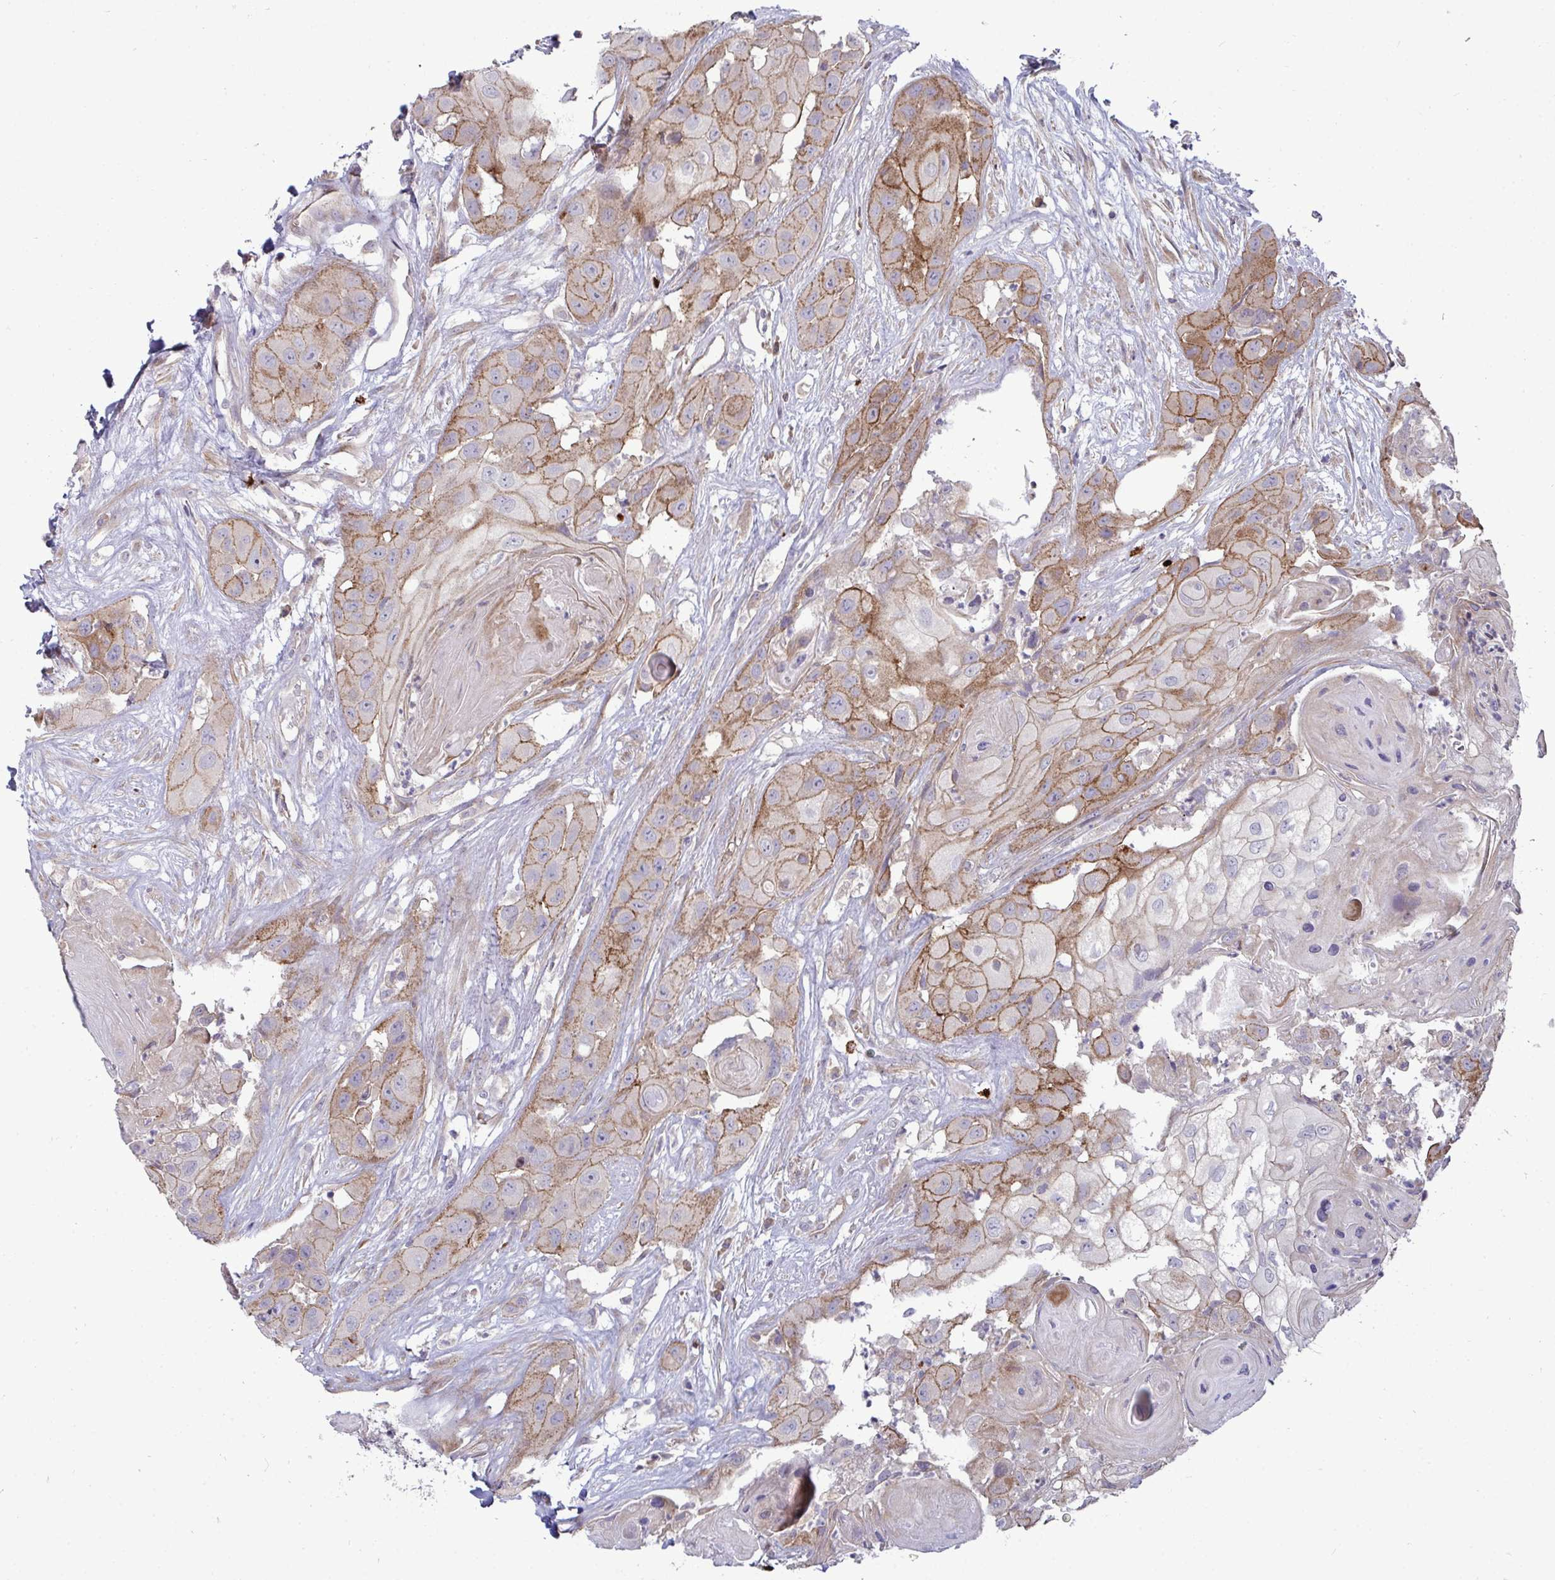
{"staining": {"intensity": "moderate", "quantity": "25%-75%", "location": "cytoplasmic/membranous"}, "tissue": "head and neck cancer", "cell_type": "Tumor cells", "image_type": "cancer", "snomed": [{"axis": "morphology", "description": "Squamous cell carcinoma, NOS"}, {"axis": "topography", "description": "Head-Neck"}], "caption": "An image of human head and neck cancer stained for a protein displays moderate cytoplasmic/membranous brown staining in tumor cells.", "gene": "SH2D1B", "patient": {"sex": "male", "age": 83}}